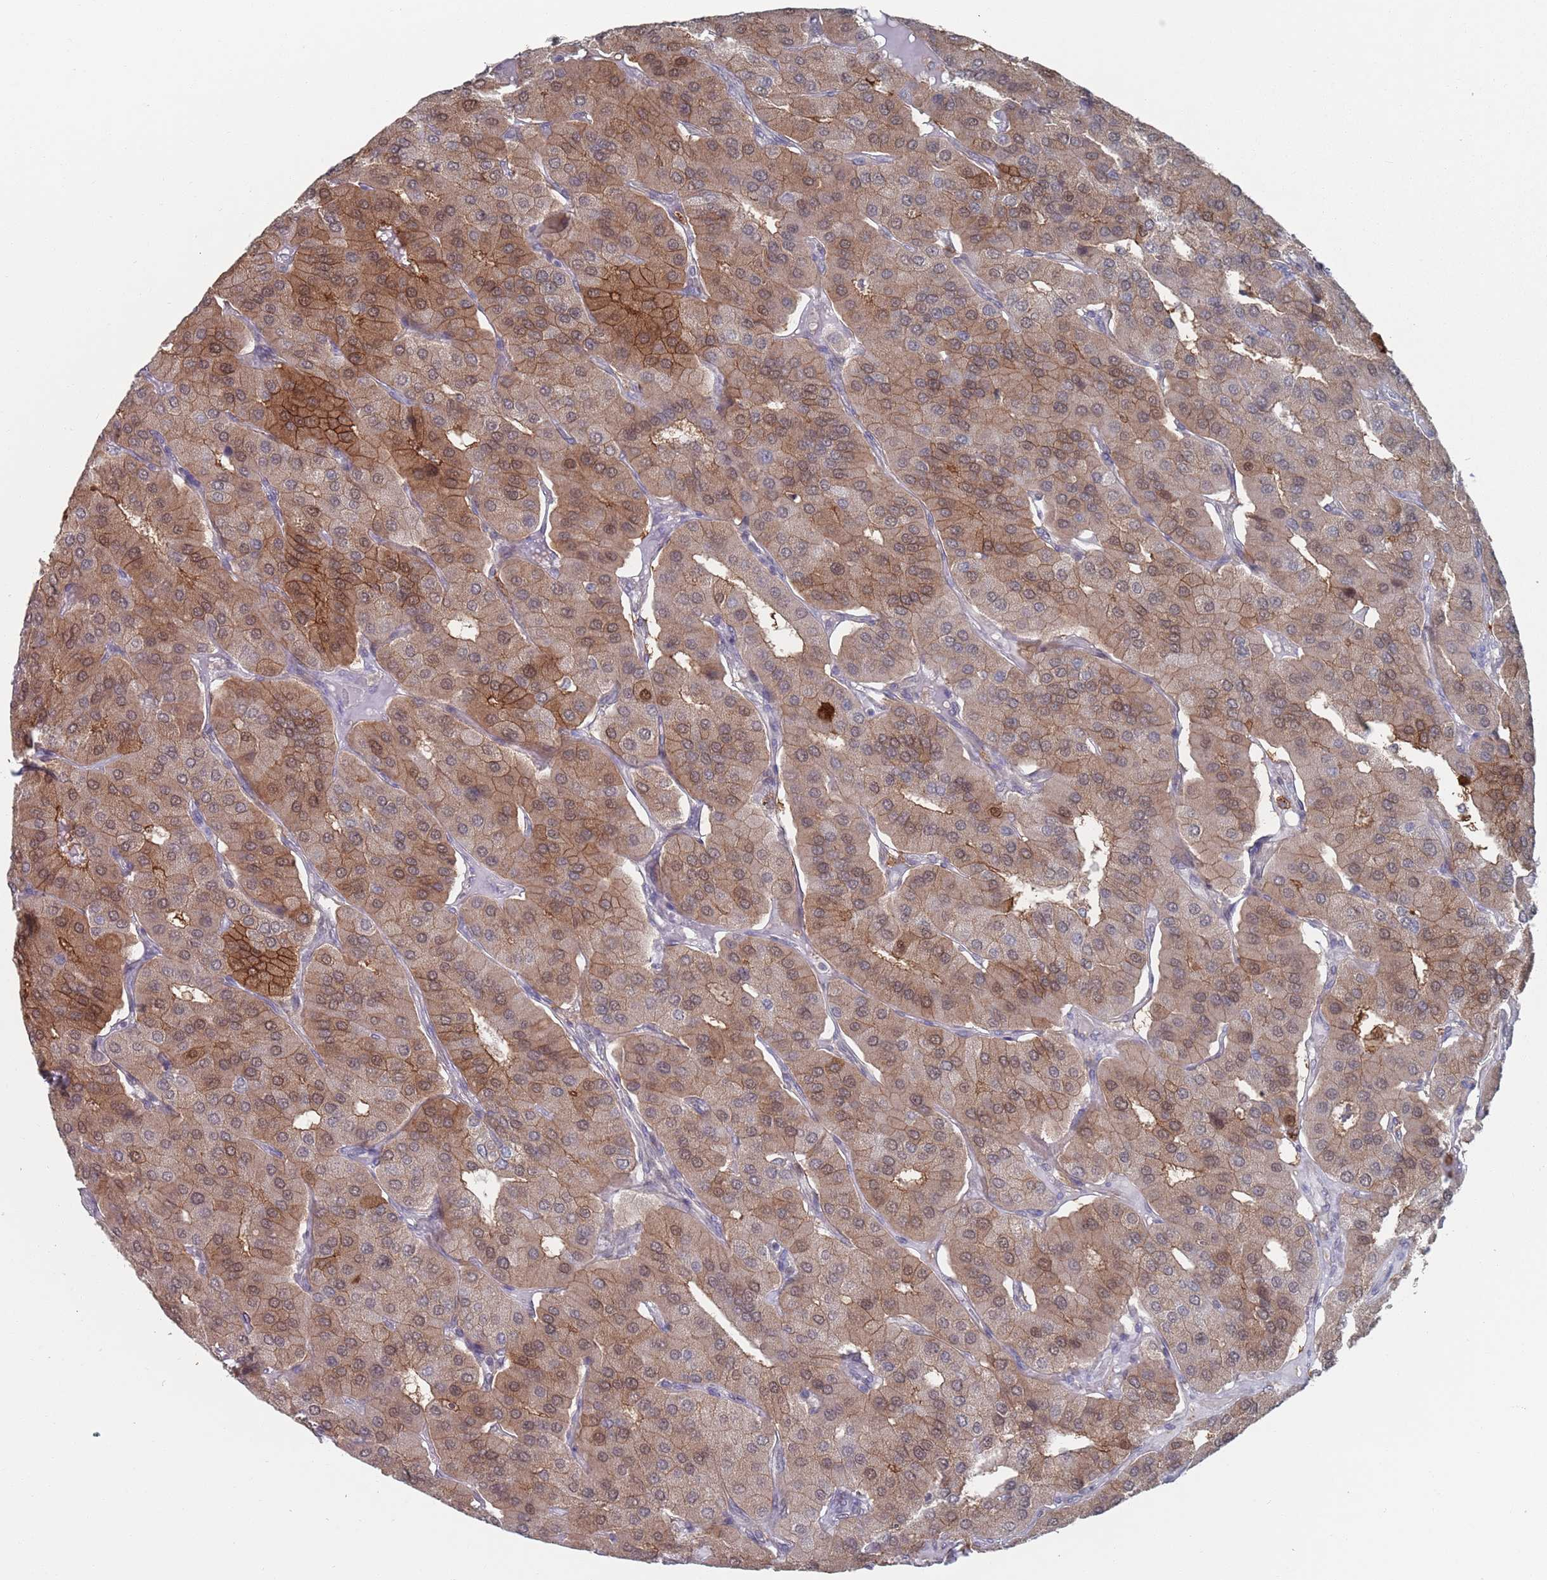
{"staining": {"intensity": "moderate", "quantity": ">75%", "location": "cytoplasmic/membranous,nuclear"}, "tissue": "parathyroid gland", "cell_type": "Glandular cells", "image_type": "normal", "snomed": [{"axis": "morphology", "description": "Normal tissue, NOS"}, {"axis": "morphology", "description": "Adenoma, NOS"}, {"axis": "topography", "description": "Parathyroid gland"}], "caption": "Moderate cytoplasmic/membranous,nuclear expression for a protein is present in about >75% of glandular cells of normal parathyroid gland using IHC.", "gene": "DGKD", "patient": {"sex": "female", "age": 86}}